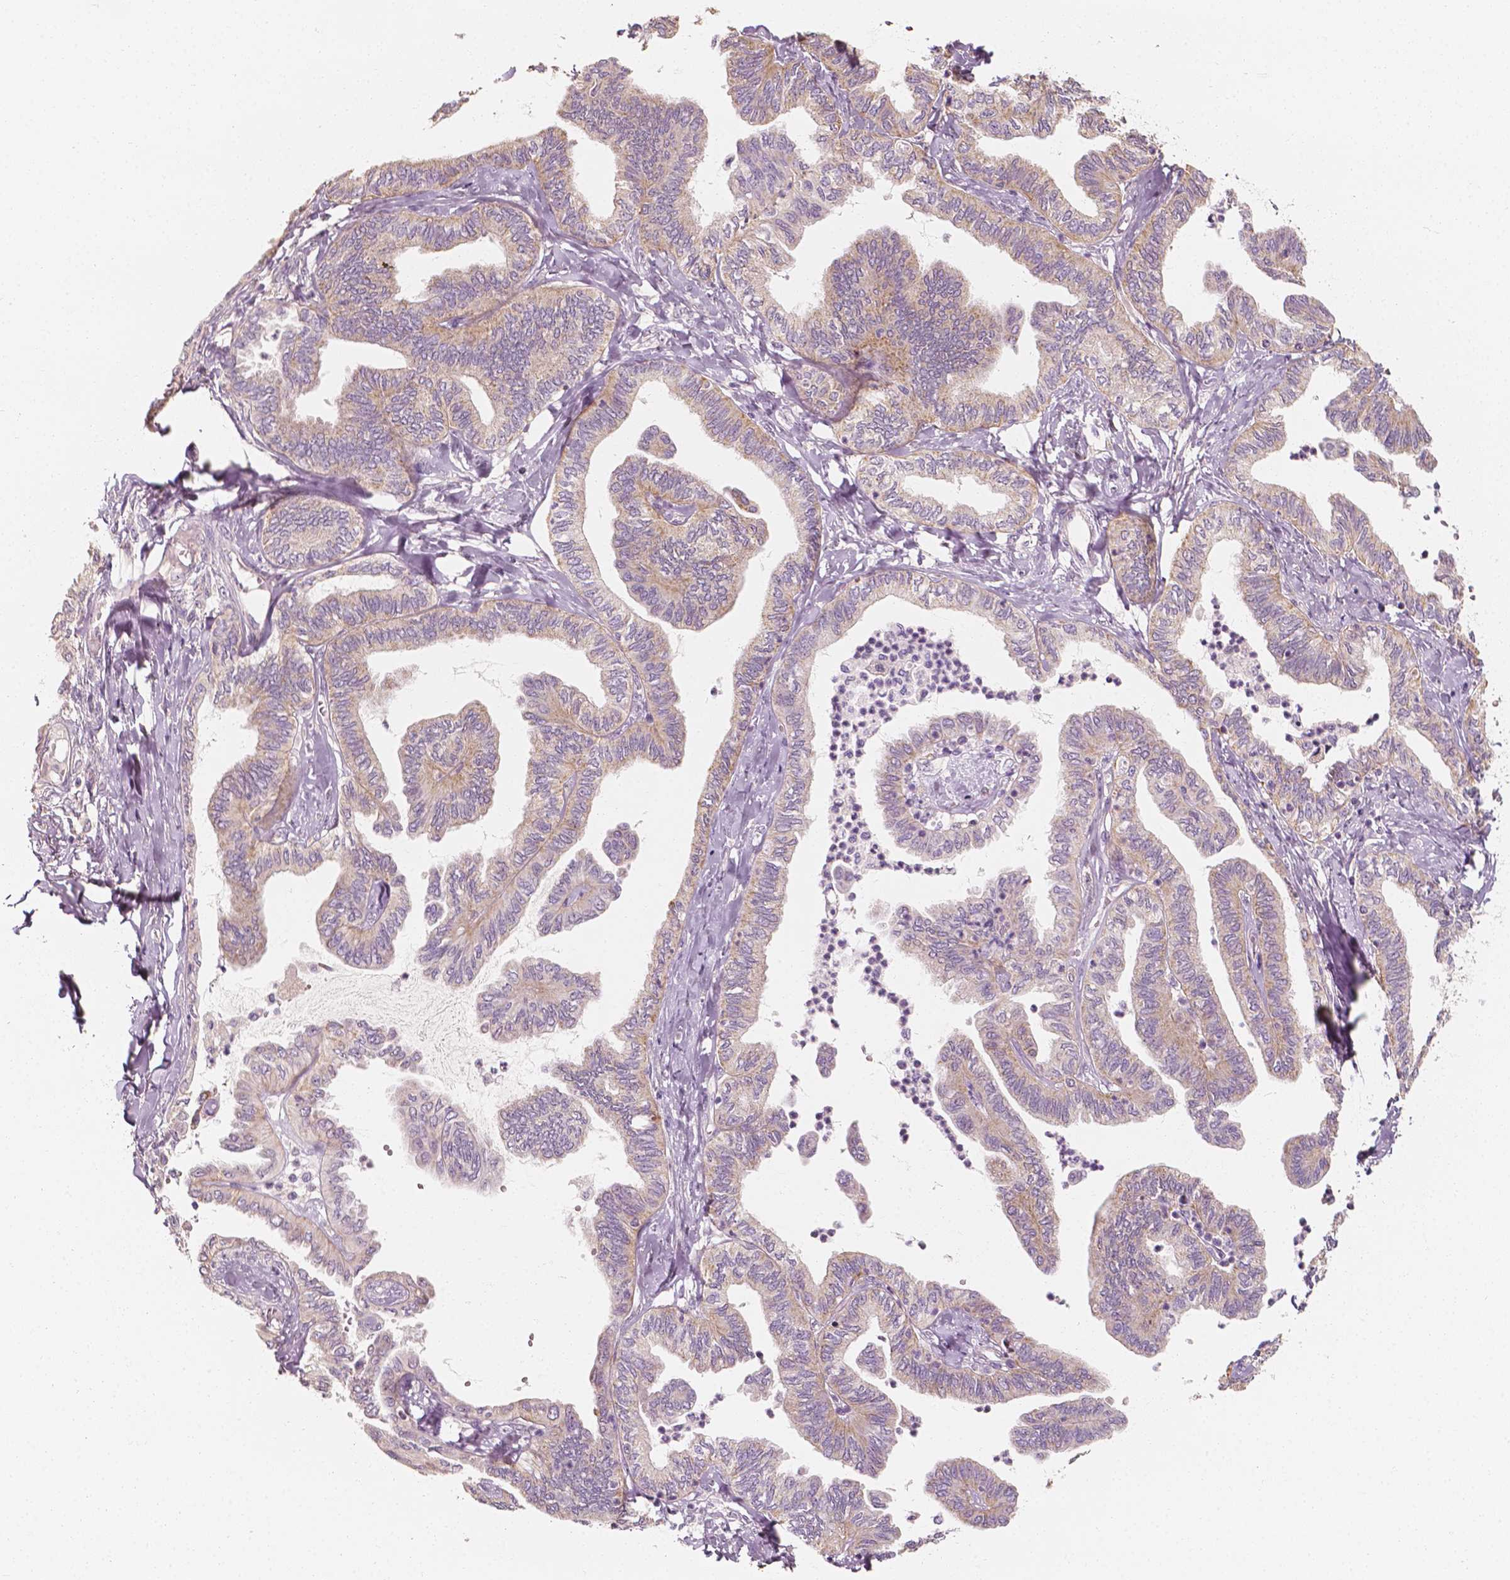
{"staining": {"intensity": "weak", "quantity": "25%-75%", "location": "cytoplasmic/membranous"}, "tissue": "ovarian cancer", "cell_type": "Tumor cells", "image_type": "cancer", "snomed": [{"axis": "morphology", "description": "Carcinoma, endometroid"}, {"axis": "topography", "description": "Ovary"}], "caption": "Brown immunohistochemical staining in ovarian cancer (endometroid carcinoma) reveals weak cytoplasmic/membranous expression in about 25%-75% of tumor cells. The staining was performed using DAB, with brown indicating positive protein expression. Nuclei are stained blue with hematoxylin.", "gene": "SHPK", "patient": {"sex": "female", "age": 70}}